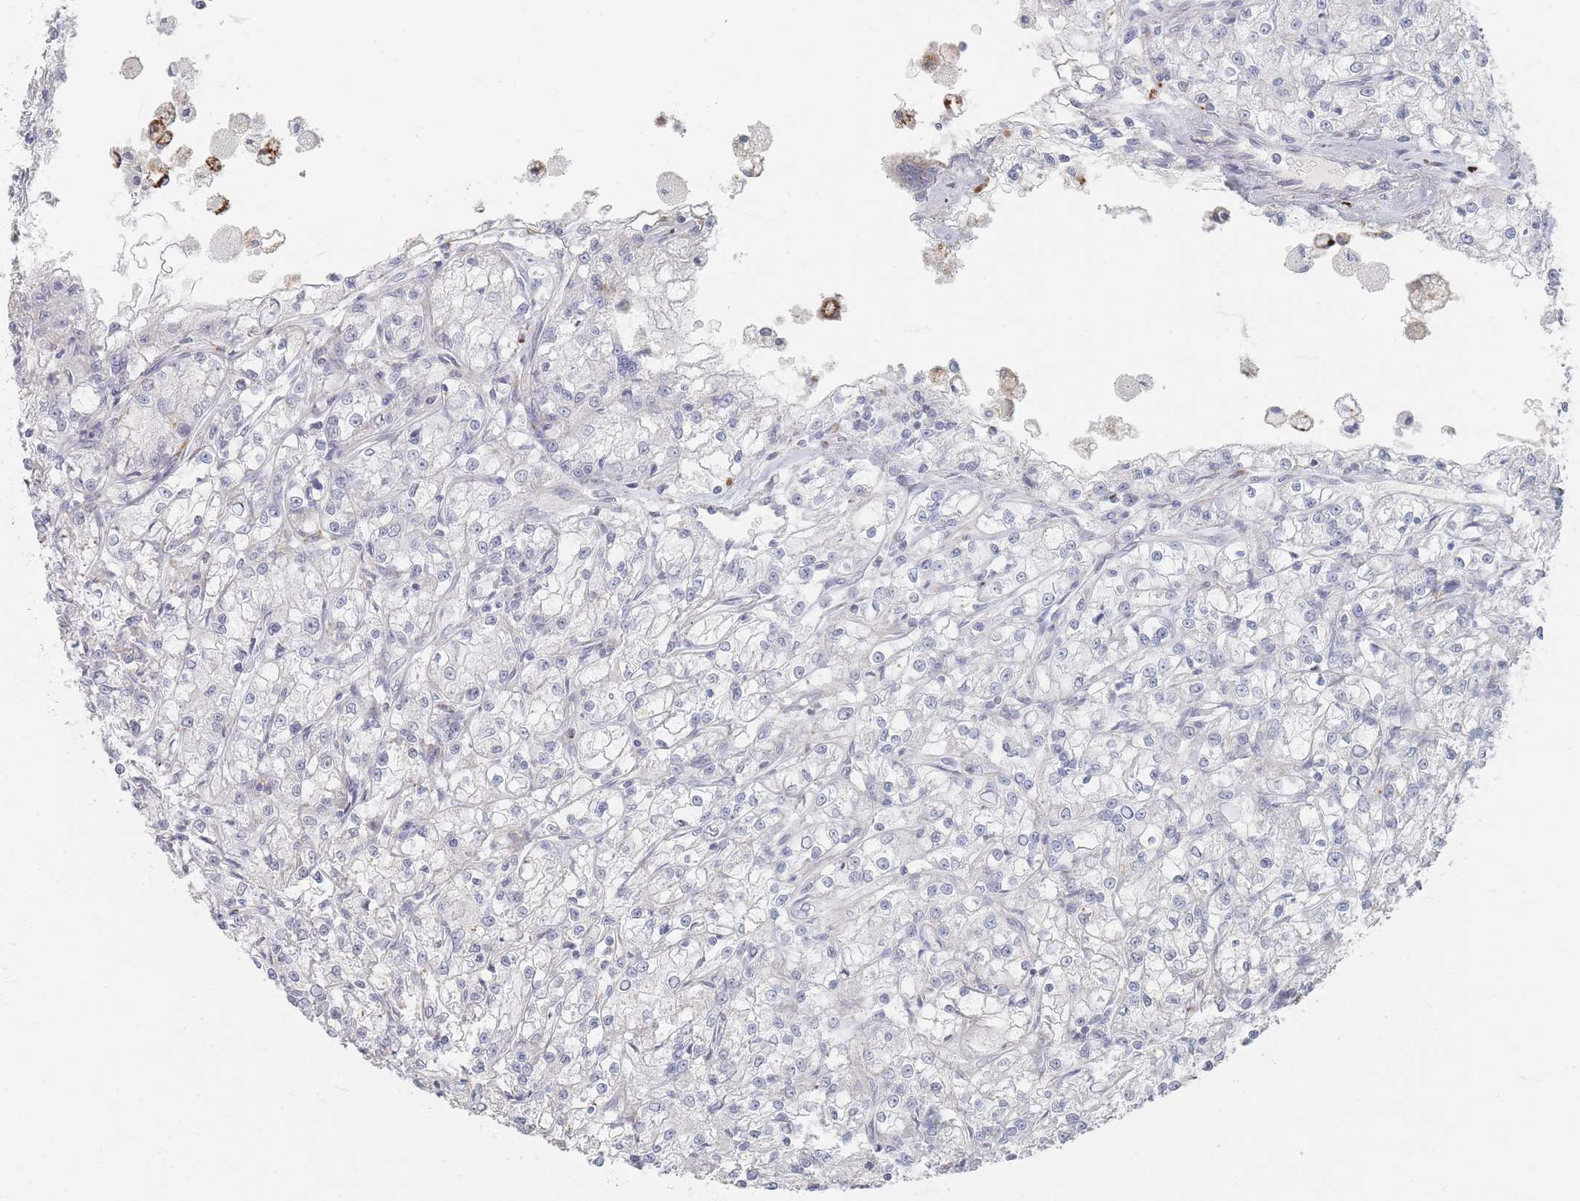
{"staining": {"intensity": "negative", "quantity": "none", "location": "none"}, "tissue": "renal cancer", "cell_type": "Tumor cells", "image_type": "cancer", "snomed": [{"axis": "morphology", "description": "Adenocarcinoma, NOS"}, {"axis": "topography", "description": "Kidney"}], "caption": "DAB (3,3'-diaminobenzidine) immunohistochemical staining of renal adenocarcinoma displays no significant staining in tumor cells.", "gene": "SLC2A11", "patient": {"sex": "female", "age": 59}}